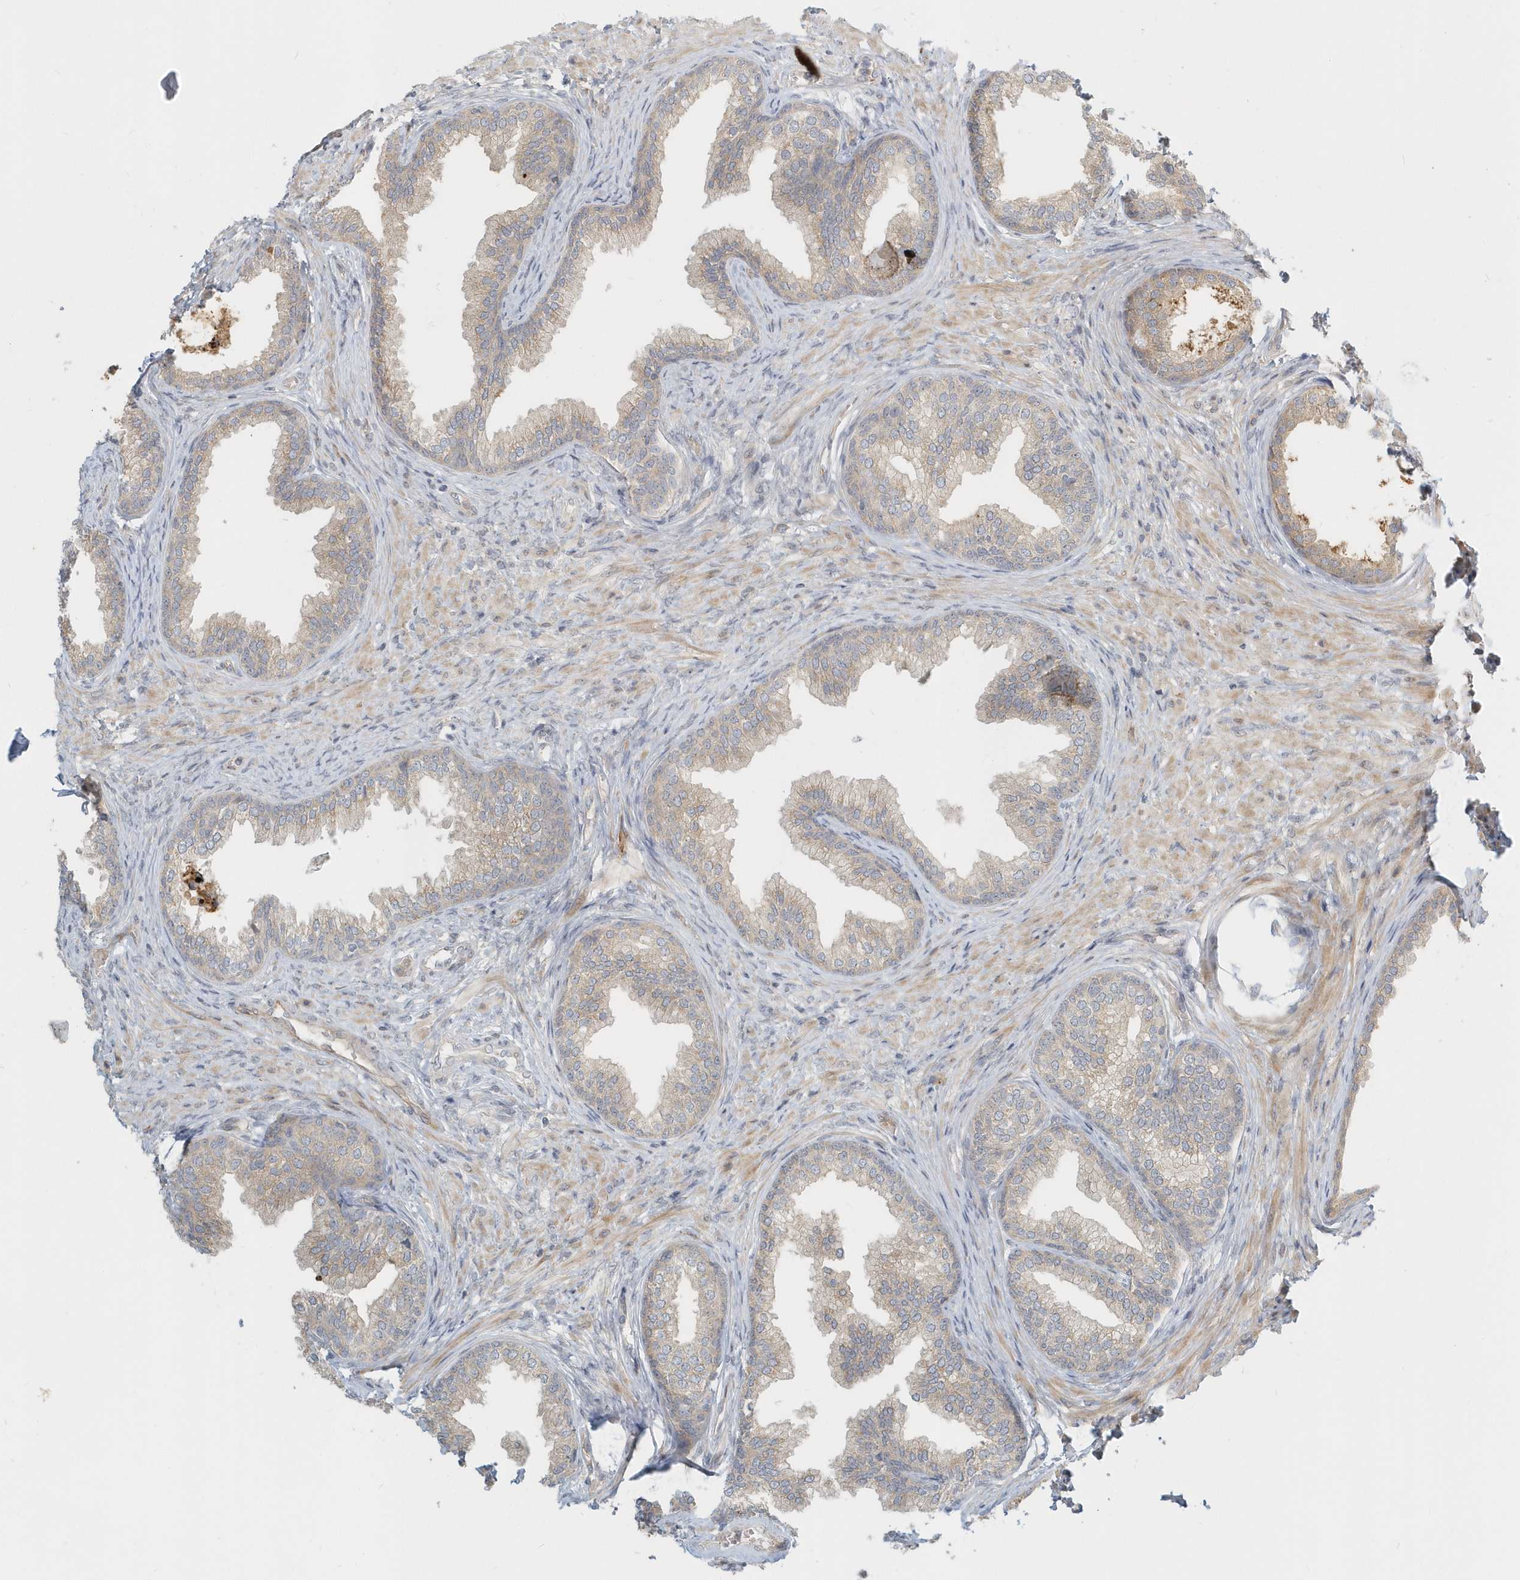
{"staining": {"intensity": "moderate", "quantity": "25%-75%", "location": "cytoplasmic/membranous"}, "tissue": "prostate", "cell_type": "Glandular cells", "image_type": "normal", "snomed": [{"axis": "morphology", "description": "Normal tissue, NOS"}, {"axis": "topography", "description": "Prostate"}], "caption": "This micrograph shows IHC staining of benign prostate, with medium moderate cytoplasmic/membranous positivity in about 25%-75% of glandular cells.", "gene": "NAPB", "patient": {"sex": "male", "age": 76}}